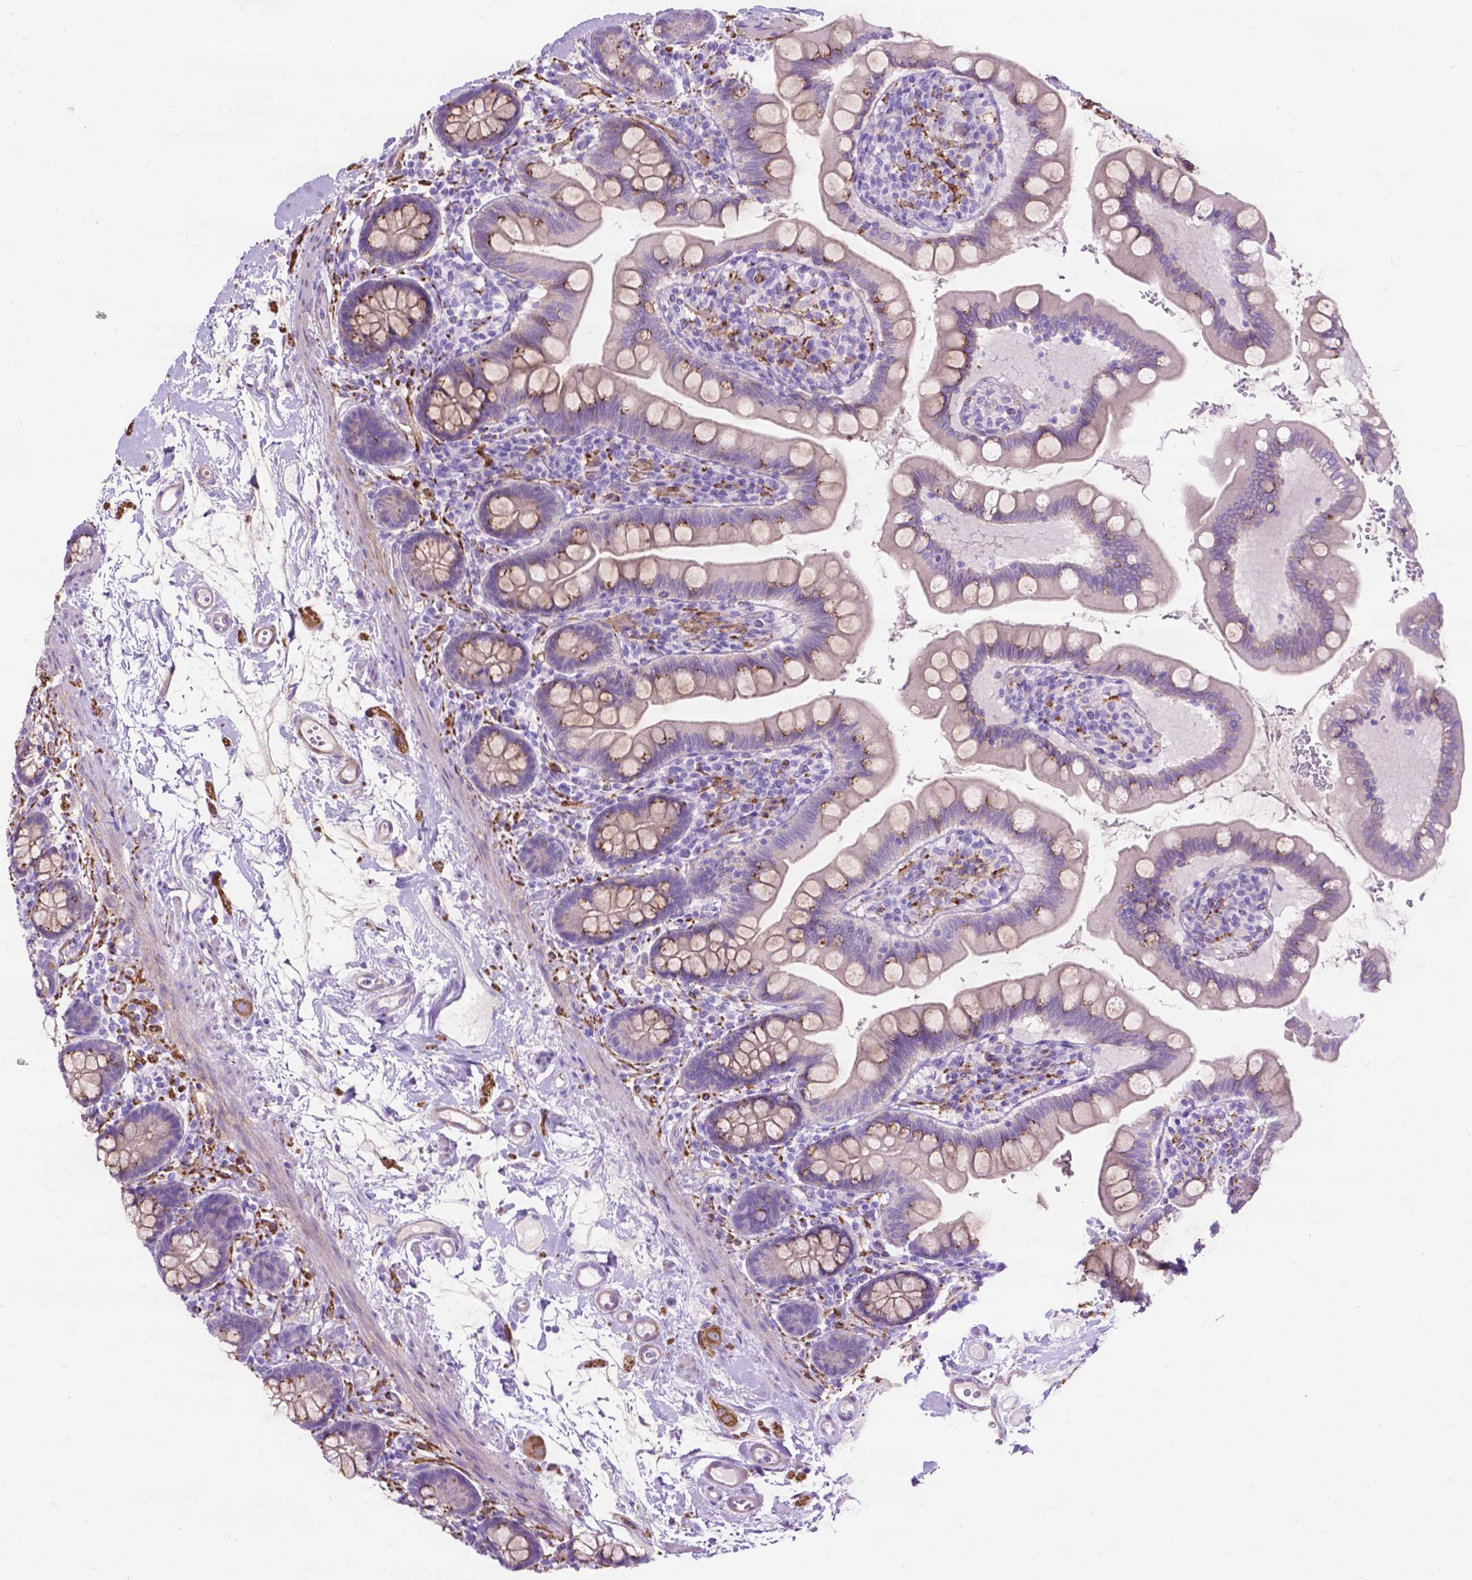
{"staining": {"intensity": "moderate", "quantity": "<25%", "location": "cytoplasmic/membranous"}, "tissue": "small intestine", "cell_type": "Glandular cells", "image_type": "normal", "snomed": [{"axis": "morphology", "description": "Normal tissue, NOS"}, {"axis": "topography", "description": "Small intestine"}], "caption": "Human small intestine stained with a brown dye displays moderate cytoplasmic/membranous positive staining in approximately <25% of glandular cells.", "gene": "PCDHA12", "patient": {"sex": "female", "age": 56}}